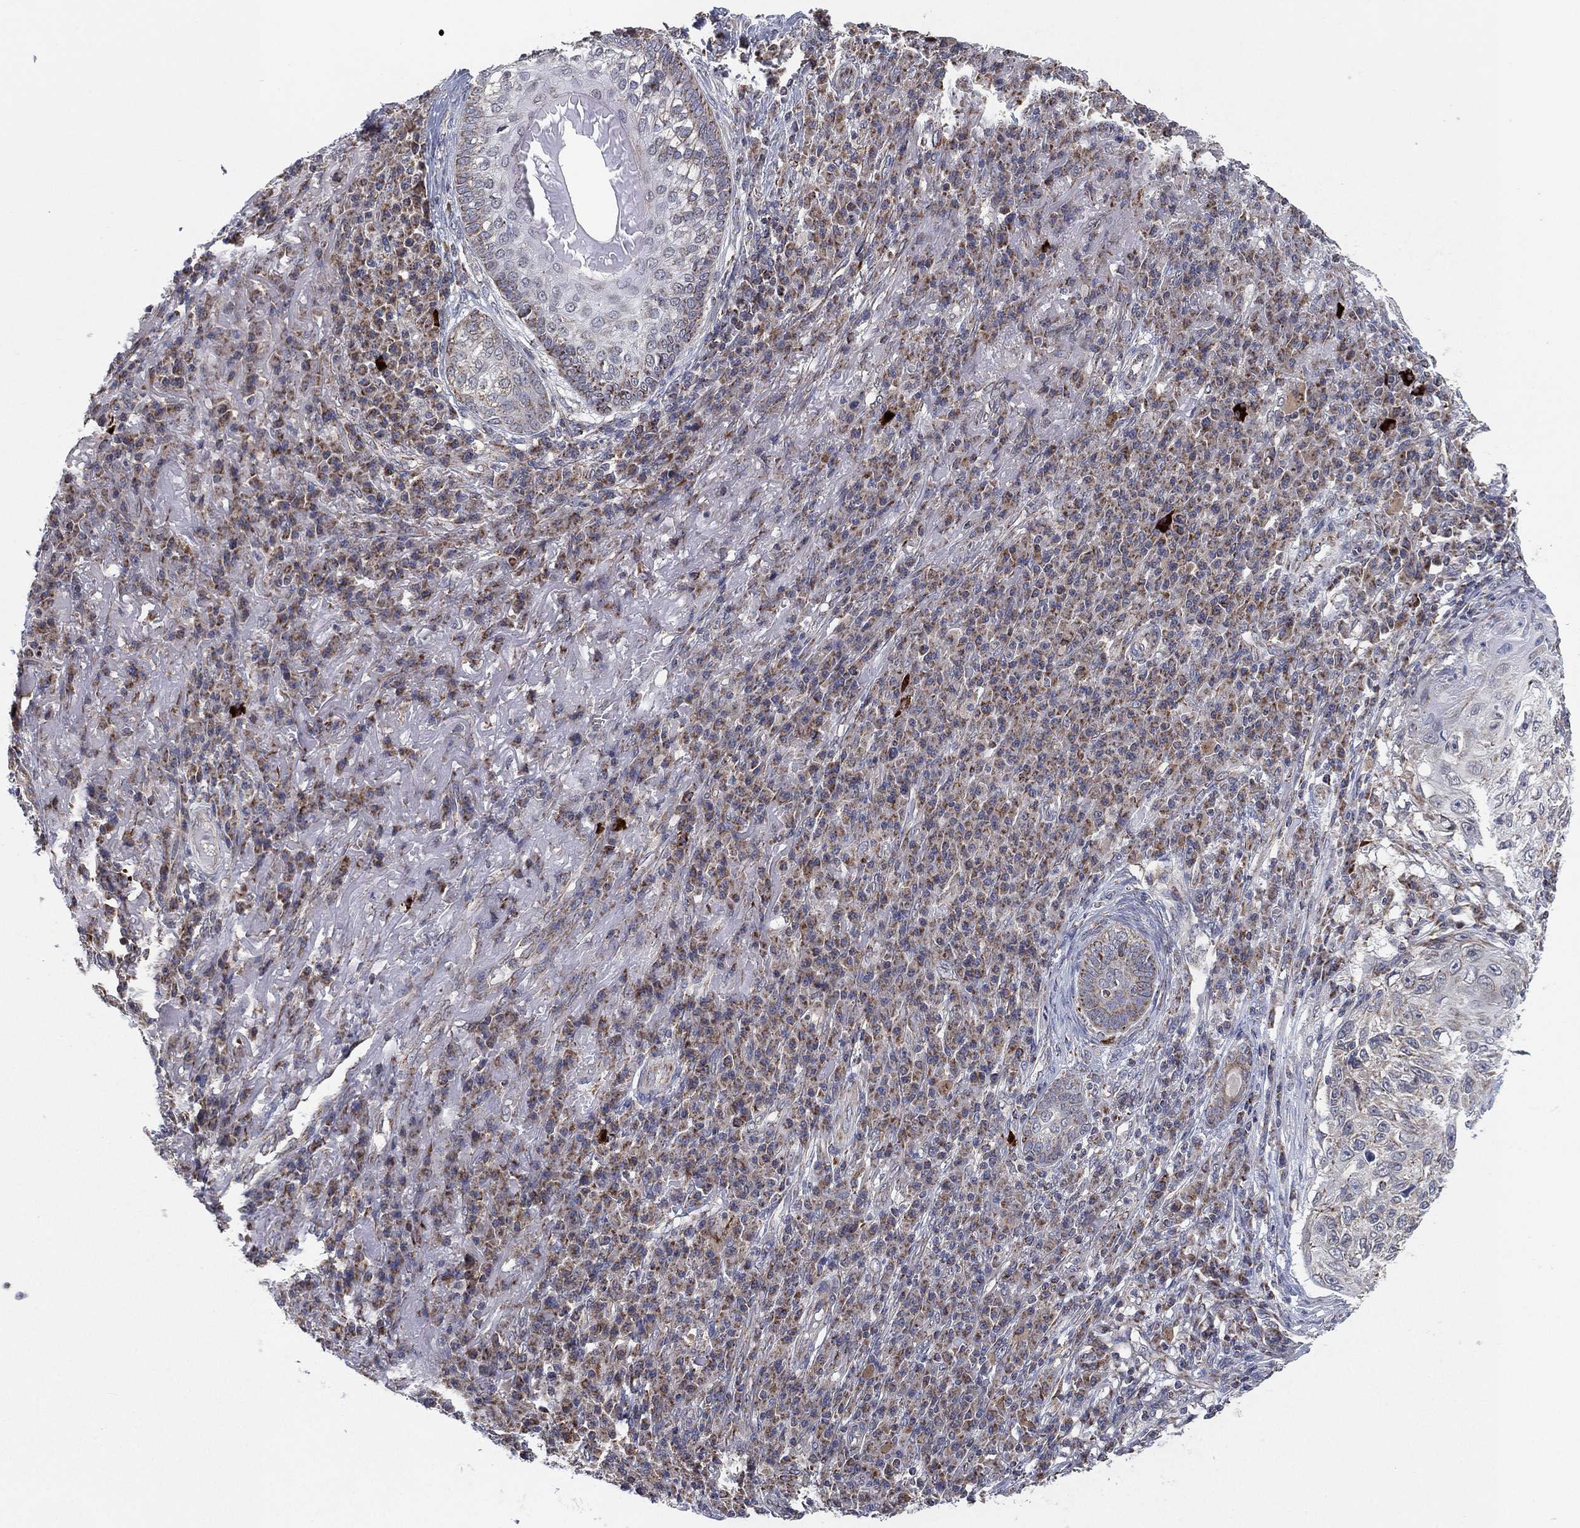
{"staining": {"intensity": "weak", "quantity": "25%-75%", "location": "cytoplasmic/membranous"}, "tissue": "skin cancer", "cell_type": "Tumor cells", "image_type": "cancer", "snomed": [{"axis": "morphology", "description": "Squamous cell carcinoma, NOS"}, {"axis": "topography", "description": "Skin"}], "caption": "Immunohistochemistry (IHC) micrograph of neoplastic tissue: human skin cancer stained using immunohistochemistry reveals low levels of weak protein expression localized specifically in the cytoplasmic/membranous of tumor cells, appearing as a cytoplasmic/membranous brown color.", "gene": "PSMG4", "patient": {"sex": "male", "age": 92}}